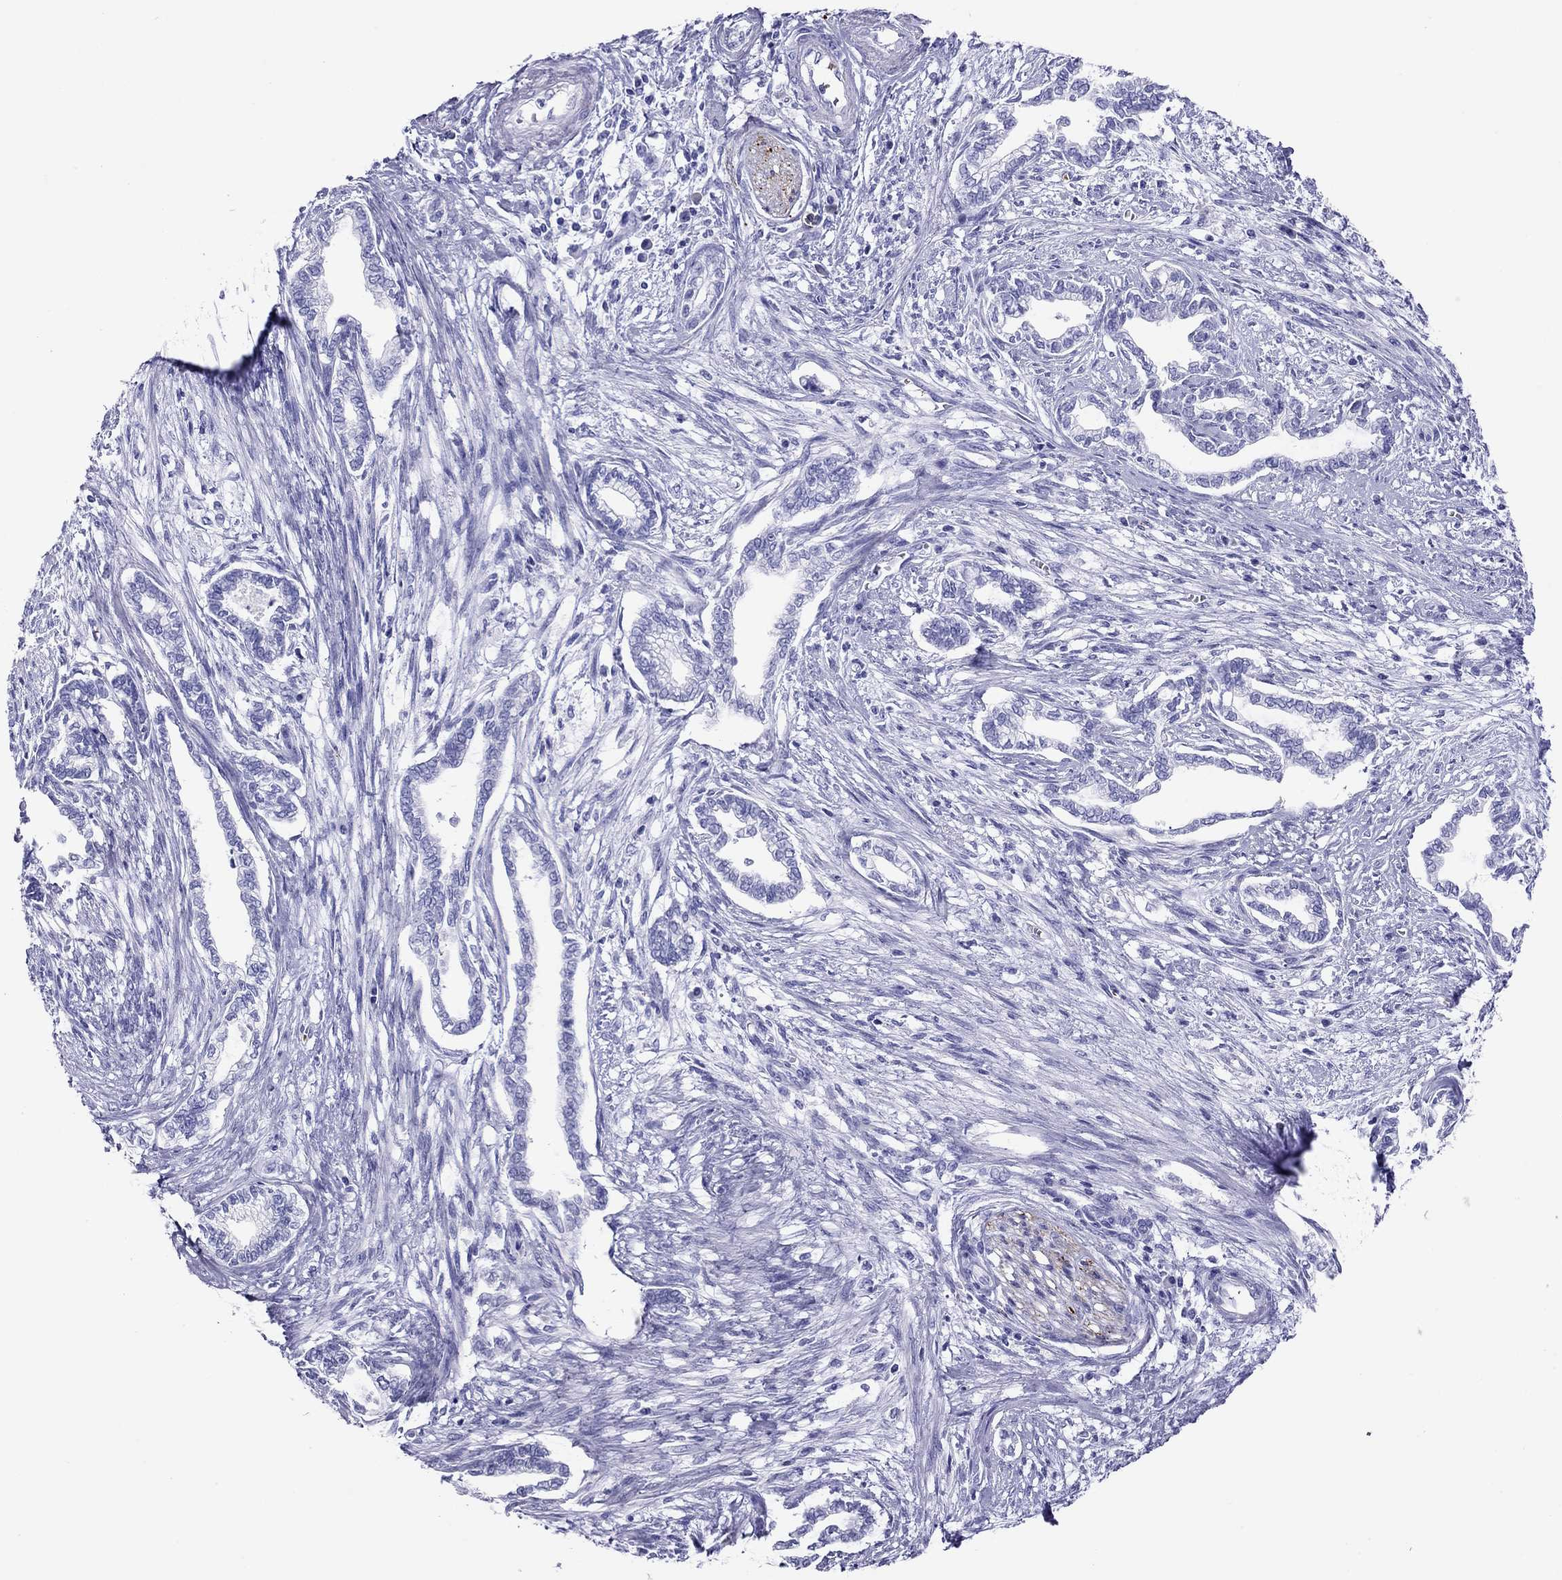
{"staining": {"intensity": "negative", "quantity": "none", "location": "none"}, "tissue": "cervical cancer", "cell_type": "Tumor cells", "image_type": "cancer", "snomed": [{"axis": "morphology", "description": "Adenocarcinoma, NOS"}, {"axis": "topography", "description": "Cervix"}], "caption": "This micrograph is of cervical cancer stained with immunohistochemistry to label a protein in brown with the nuclei are counter-stained blue. There is no staining in tumor cells.", "gene": "PTPRN", "patient": {"sex": "female", "age": 62}}